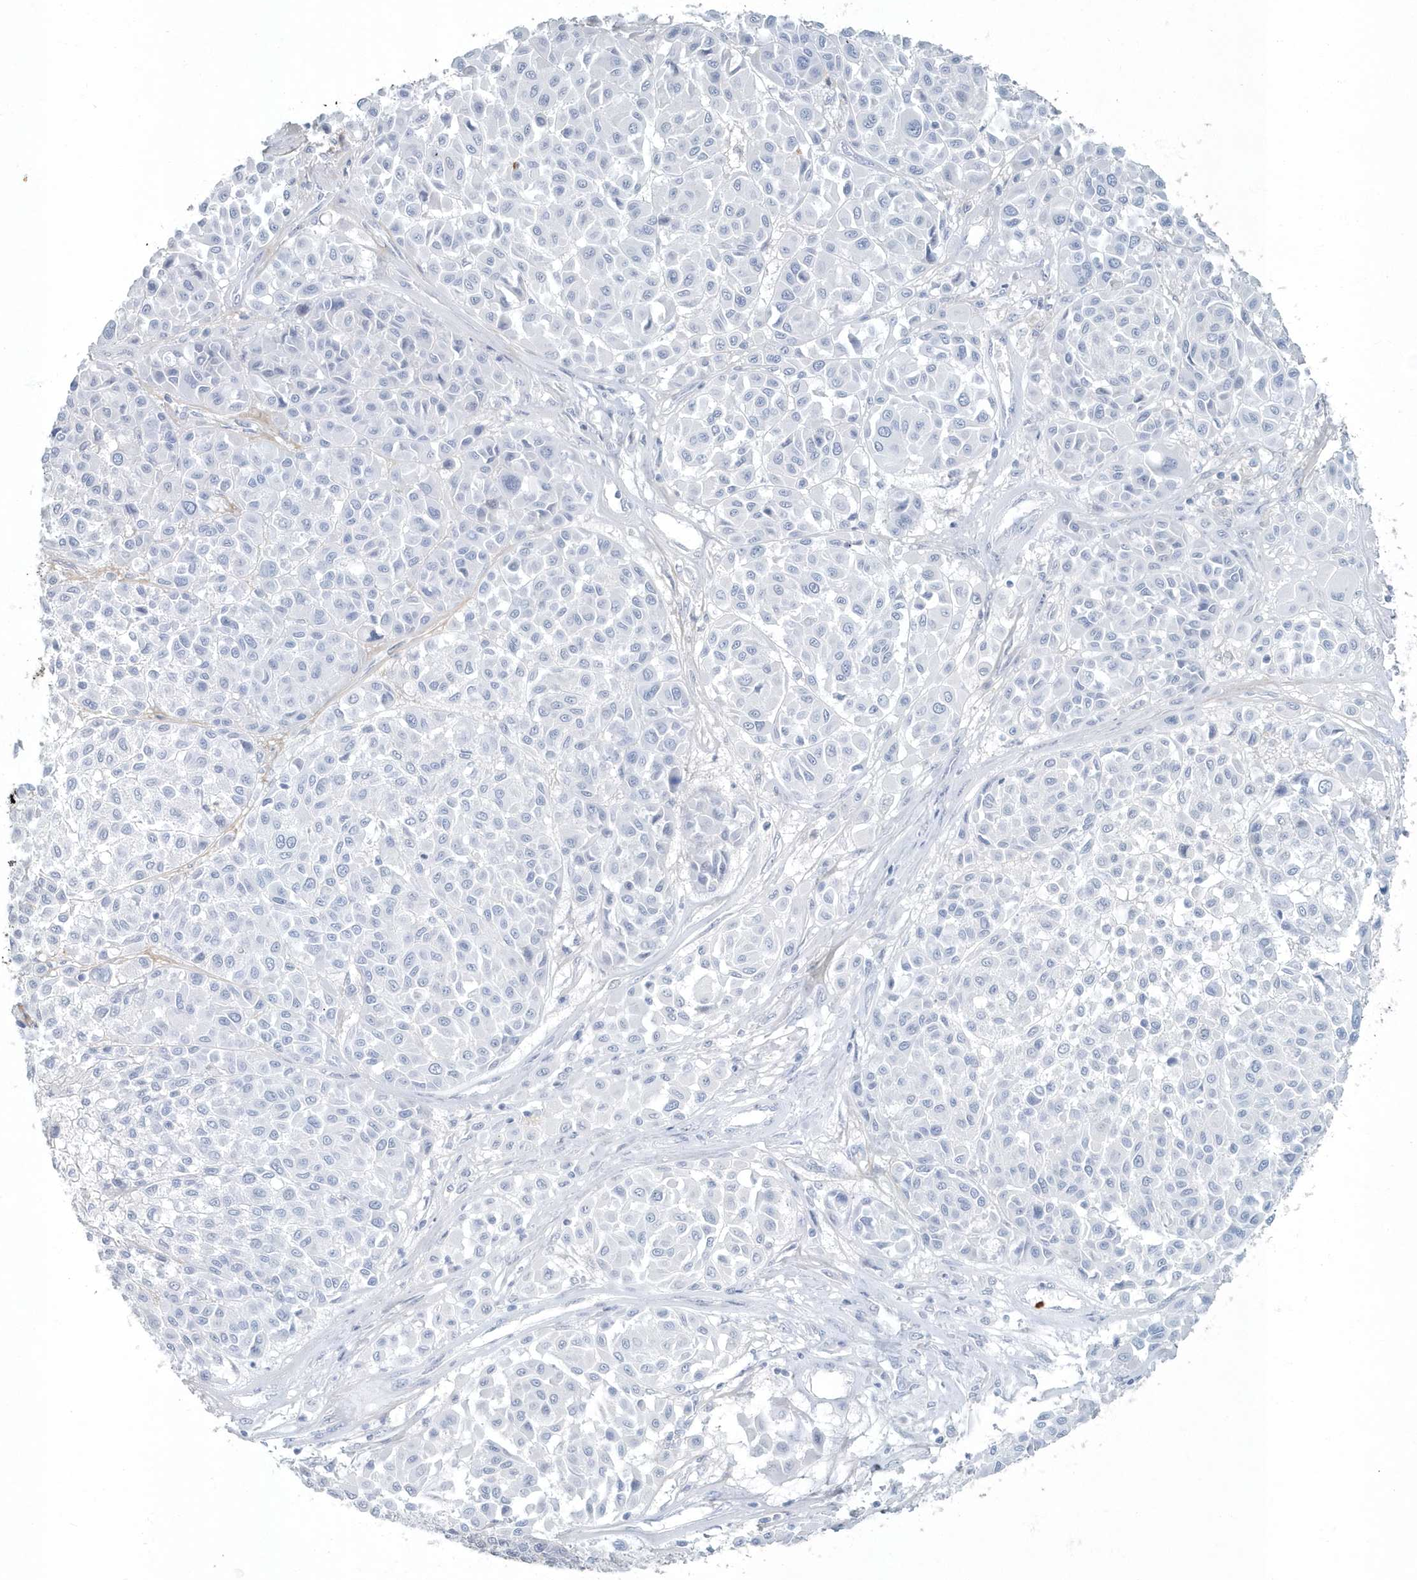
{"staining": {"intensity": "negative", "quantity": "none", "location": "none"}, "tissue": "melanoma", "cell_type": "Tumor cells", "image_type": "cancer", "snomed": [{"axis": "morphology", "description": "Malignant melanoma, Metastatic site"}, {"axis": "topography", "description": "Soft tissue"}], "caption": "Immunohistochemistry (IHC) image of human malignant melanoma (metastatic site) stained for a protein (brown), which demonstrates no staining in tumor cells.", "gene": "MYOT", "patient": {"sex": "male", "age": 41}}